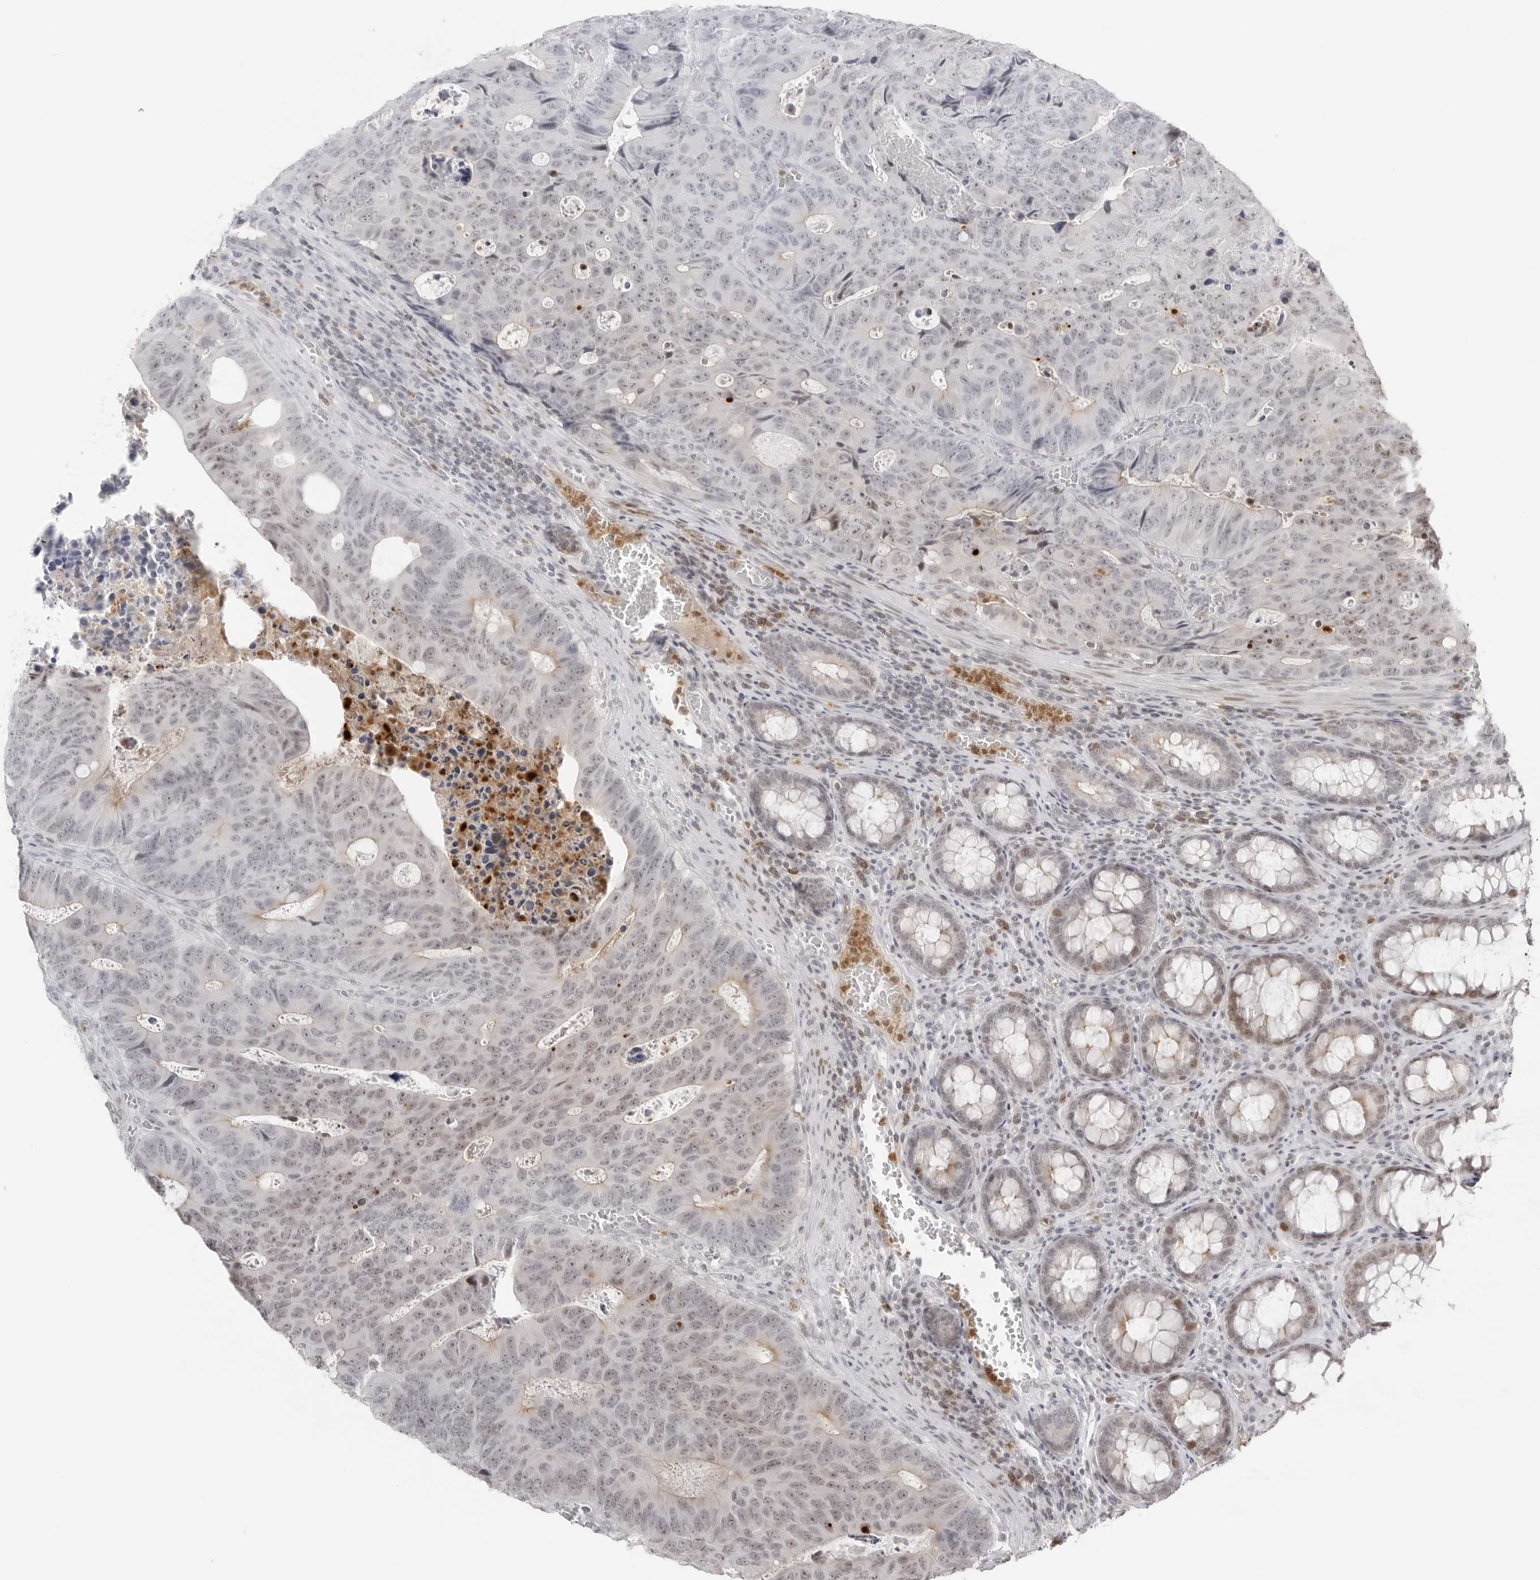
{"staining": {"intensity": "weak", "quantity": "25%-75%", "location": "cytoplasmic/membranous,nuclear"}, "tissue": "colorectal cancer", "cell_type": "Tumor cells", "image_type": "cancer", "snomed": [{"axis": "morphology", "description": "Adenocarcinoma, NOS"}, {"axis": "topography", "description": "Colon"}], "caption": "This micrograph demonstrates adenocarcinoma (colorectal) stained with immunohistochemistry to label a protein in brown. The cytoplasmic/membranous and nuclear of tumor cells show weak positivity for the protein. Nuclei are counter-stained blue.", "gene": "RNF146", "patient": {"sex": "male", "age": 87}}